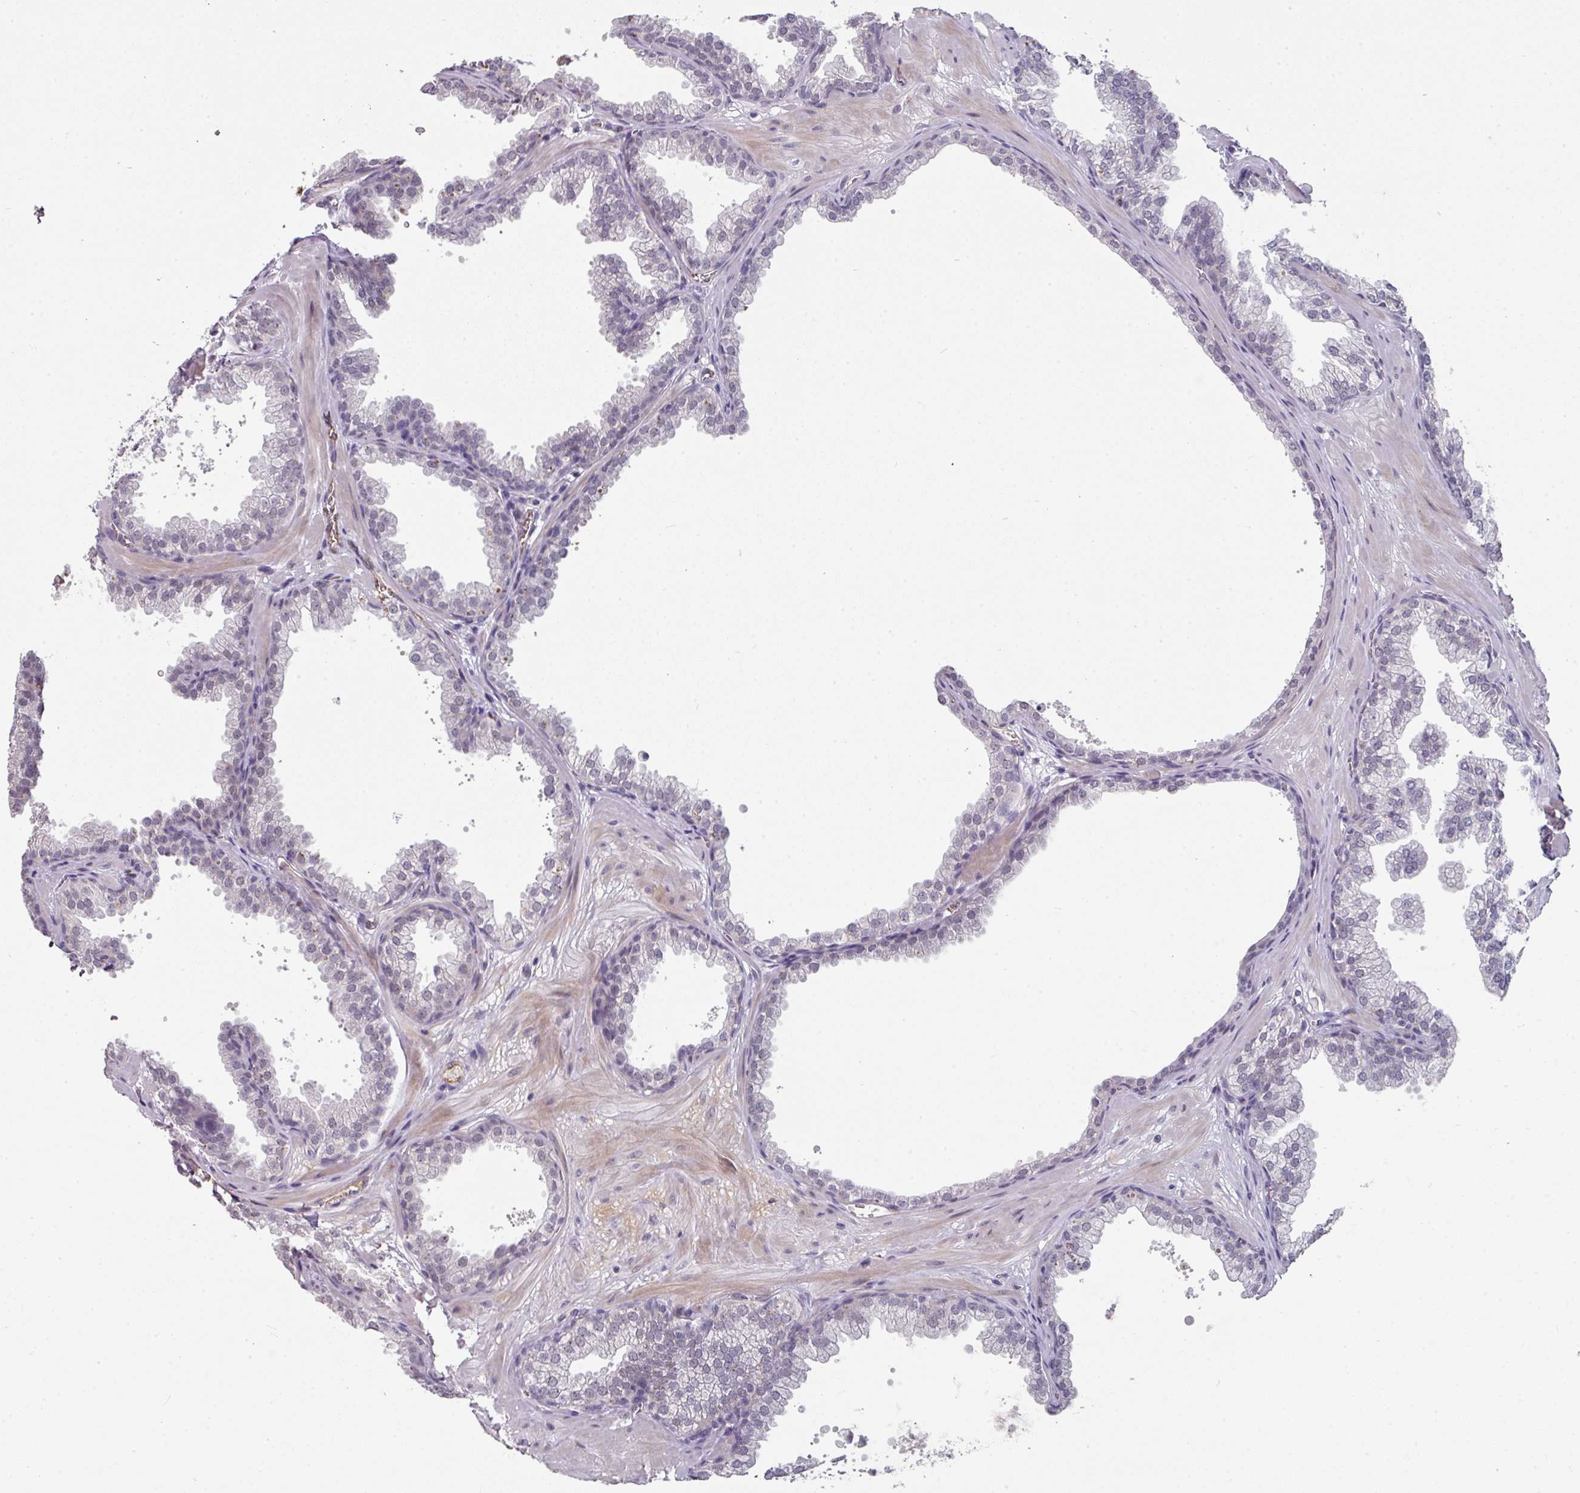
{"staining": {"intensity": "negative", "quantity": "none", "location": "none"}, "tissue": "prostate", "cell_type": "Glandular cells", "image_type": "normal", "snomed": [{"axis": "morphology", "description": "Normal tissue, NOS"}, {"axis": "topography", "description": "Prostate"}], "caption": "Prostate was stained to show a protein in brown. There is no significant positivity in glandular cells. Nuclei are stained in blue.", "gene": "SIDT2", "patient": {"sex": "male", "age": 37}}